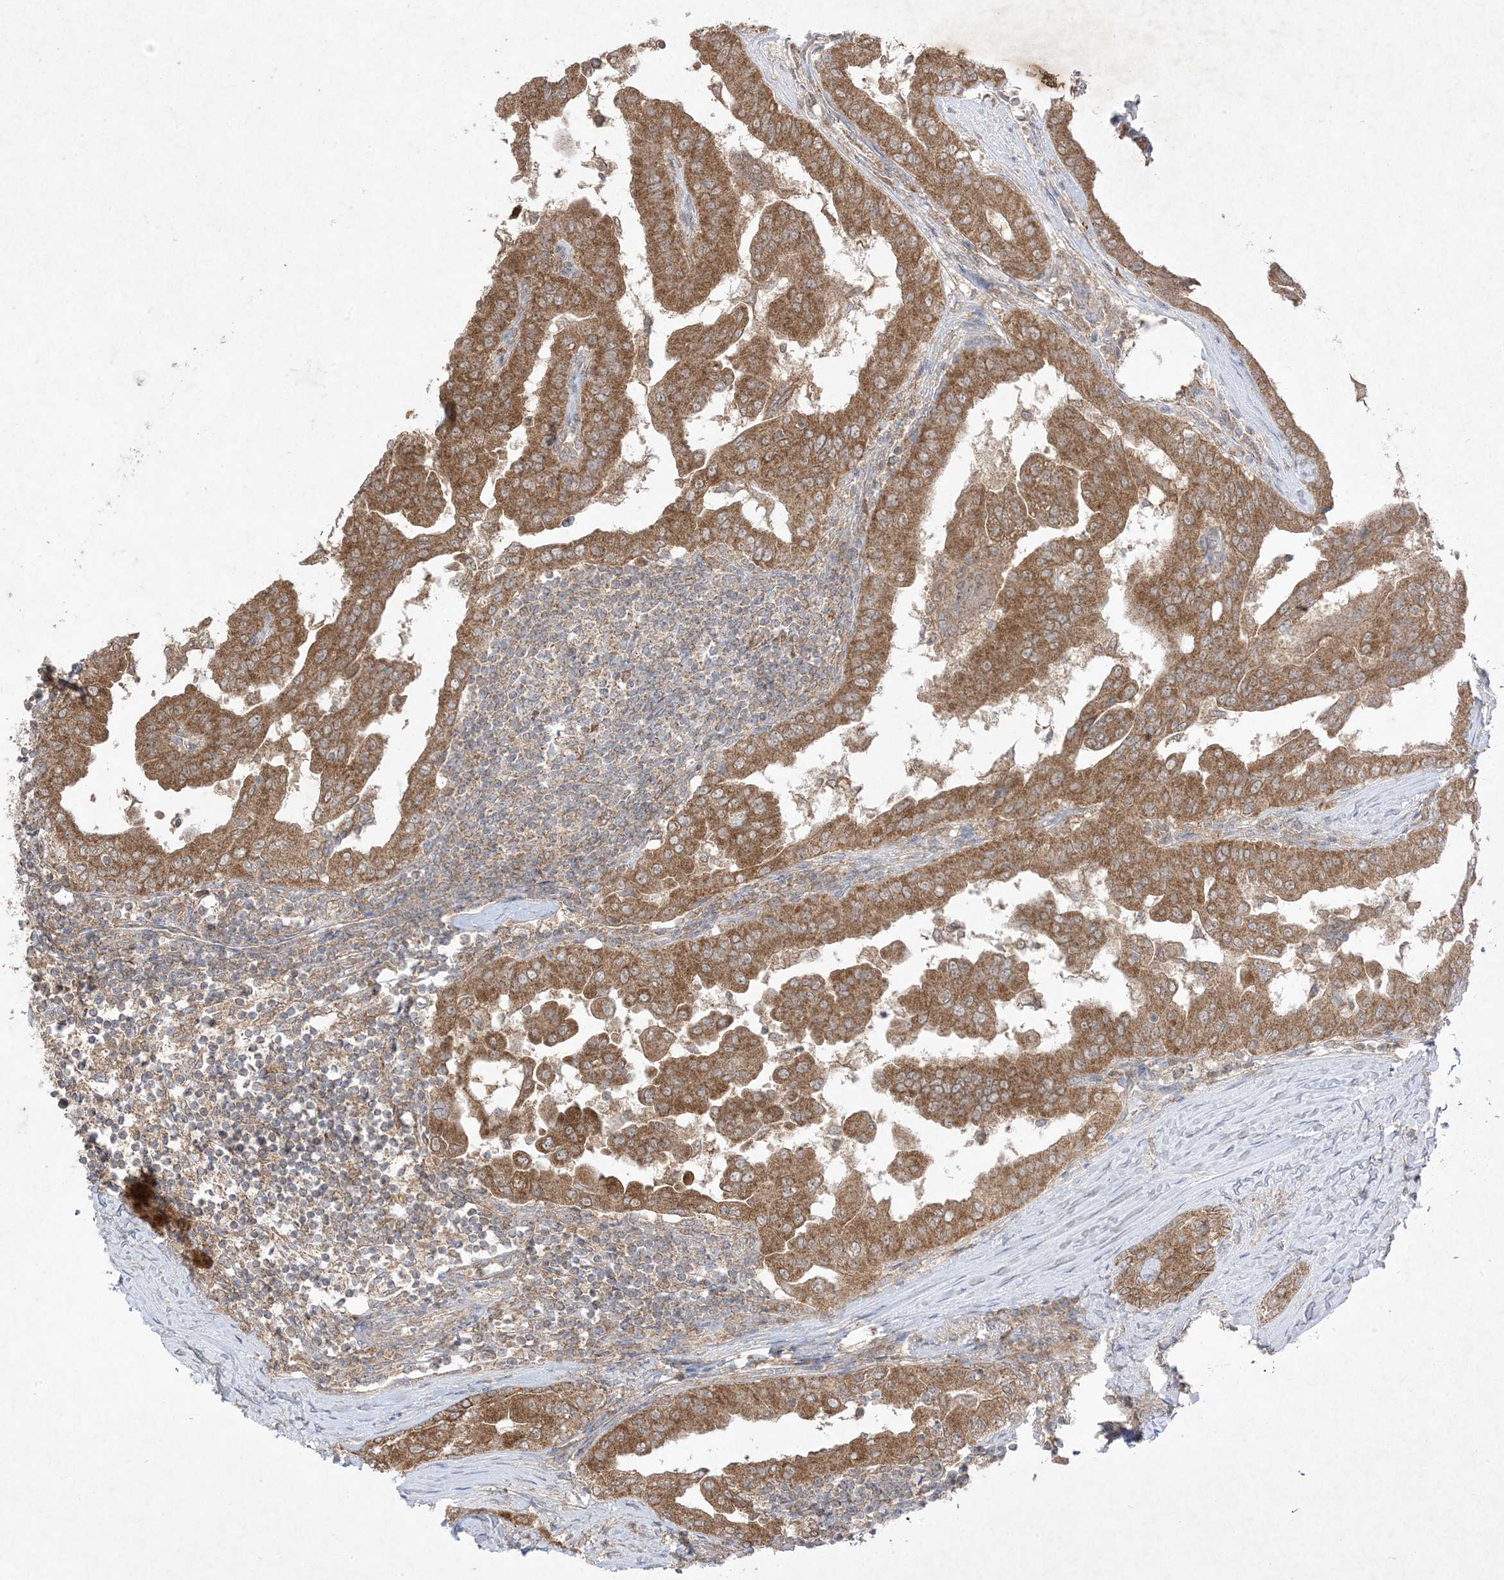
{"staining": {"intensity": "moderate", "quantity": ">75%", "location": "cytoplasmic/membranous"}, "tissue": "thyroid cancer", "cell_type": "Tumor cells", "image_type": "cancer", "snomed": [{"axis": "morphology", "description": "Papillary adenocarcinoma, NOS"}, {"axis": "topography", "description": "Thyroid gland"}], "caption": "Thyroid papillary adenocarcinoma stained for a protein (brown) displays moderate cytoplasmic/membranous positive positivity in about >75% of tumor cells.", "gene": "UBE2C", "patient": {"sex": "male", "age": 33}}